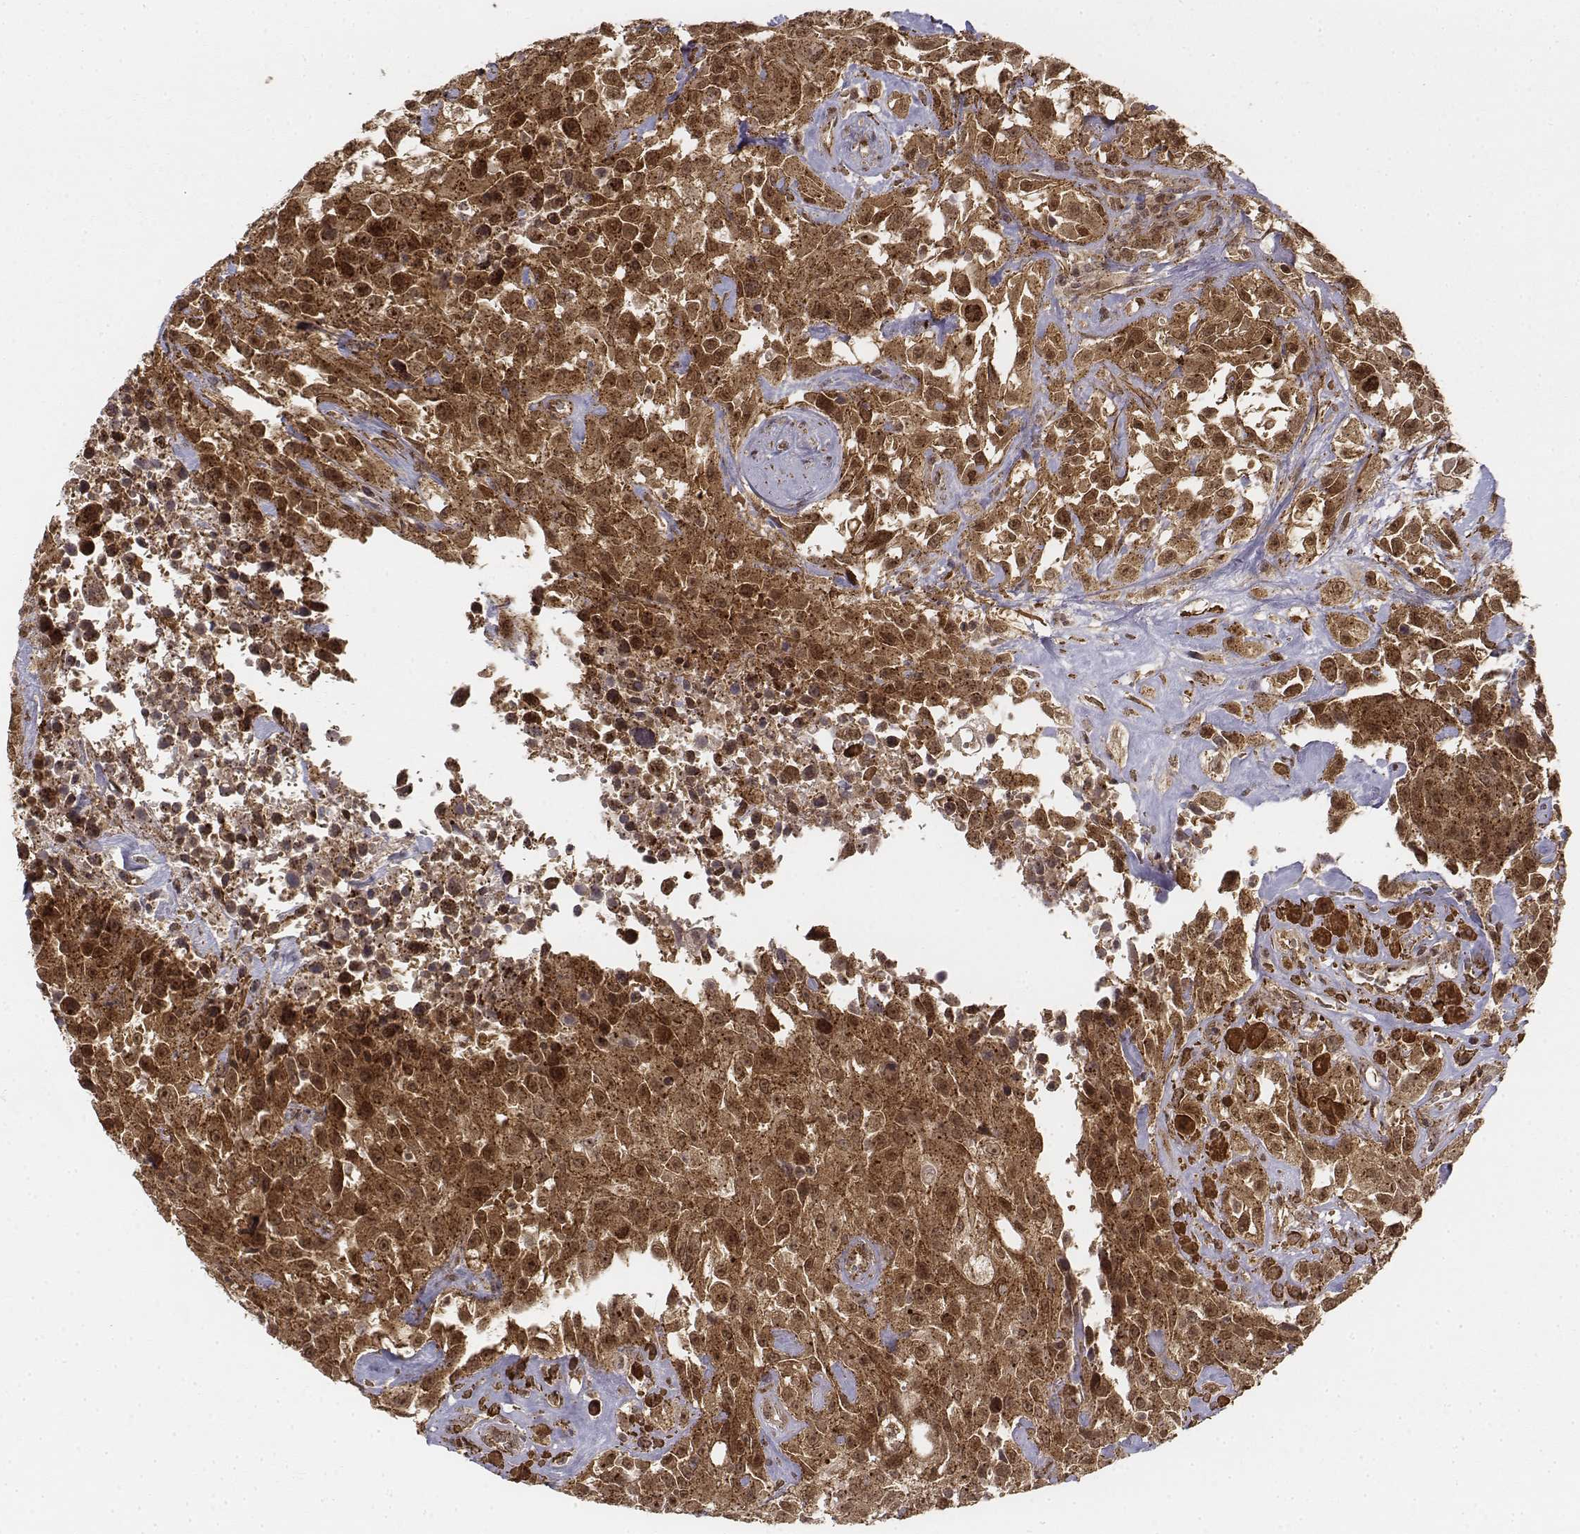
{"staining": {"intensity": "strong", "quantity": ">75%", "location": "cytoplasmic/membranous,nuclear"}, "tissue": "urothelial cancer", "cell_type": "Tumor cells", "image_type": "cancer", "snomed": [{"axis": "morphology", "description": "Urothelial carcinoma, High grade"}, {"axis": "topography", "description": "Urinary bladder"}], "caption": "Immunohistochemical staining of human urothelial cancer displays high levels of strong cytoplasmic/membranous and nuclear protein positivity in approximately >75% of tumor cells. The staining is performed using DAB brown chromogen to label protein expression. The nuclei are counter-stained blue using hematoxylin.", "gene": "ZFYVE19", "patient": {"sex": "male", "age": 79}}